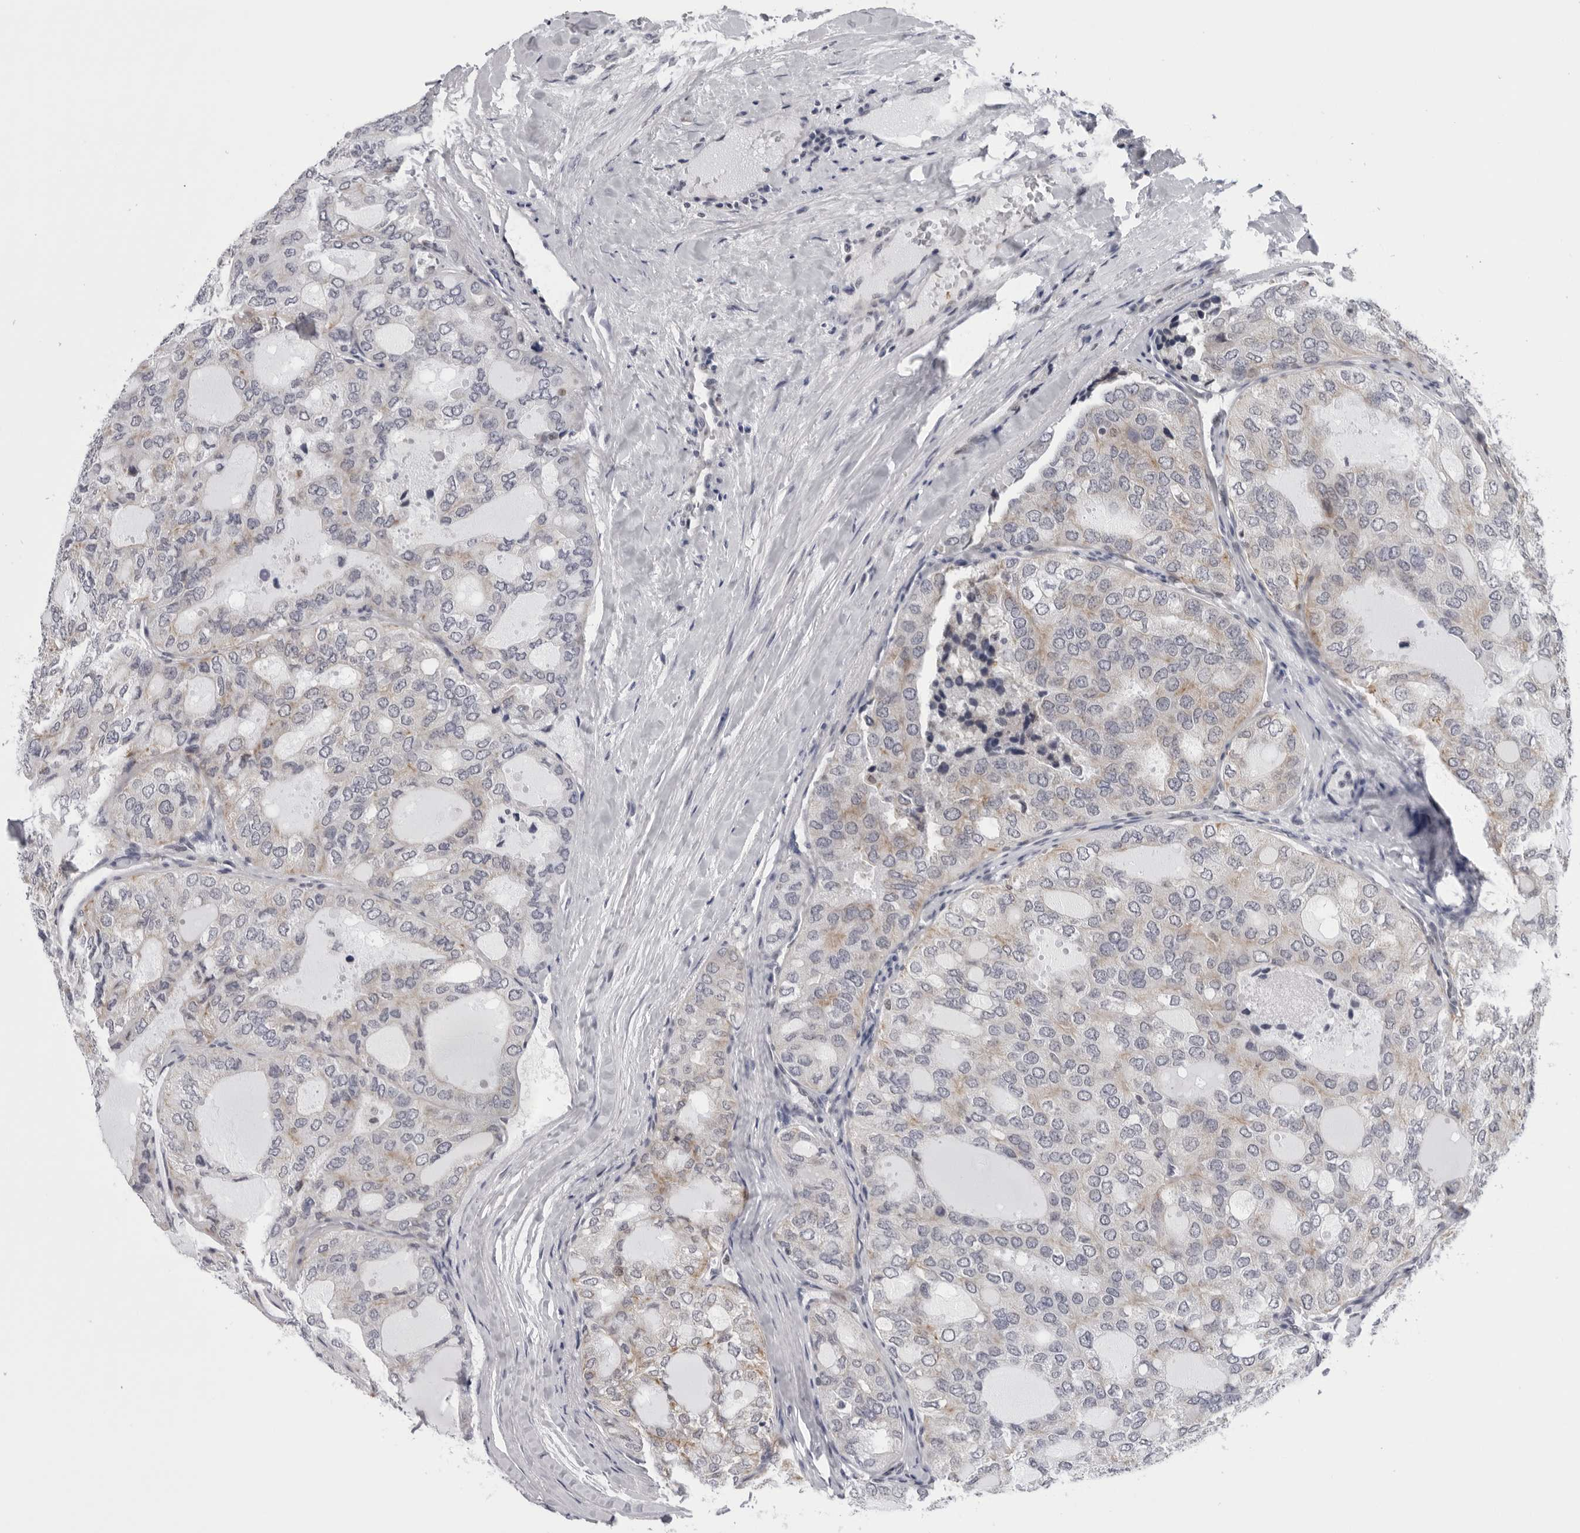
{"staining": {"intensity": "moderate", "quantity": "25%-75%", "location": "cytoplasmic/membranous"}, "tissue": "thyroid cancer", "cell_type": "Tumor cells", "image_type": "cancer", "snomed": [{"axis": "morphology", "description": "Follicular adenoma carcinoma, NOS"}, {"axis": "topography", "description": "Thyroid gland"}], "caption": "A high-resolution micrograph shows IHC staining of thyroid follicular adenoma carcinoma, which displays moderate cytoplasmic/membranous expression in approximately 25%-75% of tumor cells.", "gene": "CPT2", "patient": {"sex": "male", "age": 75}}